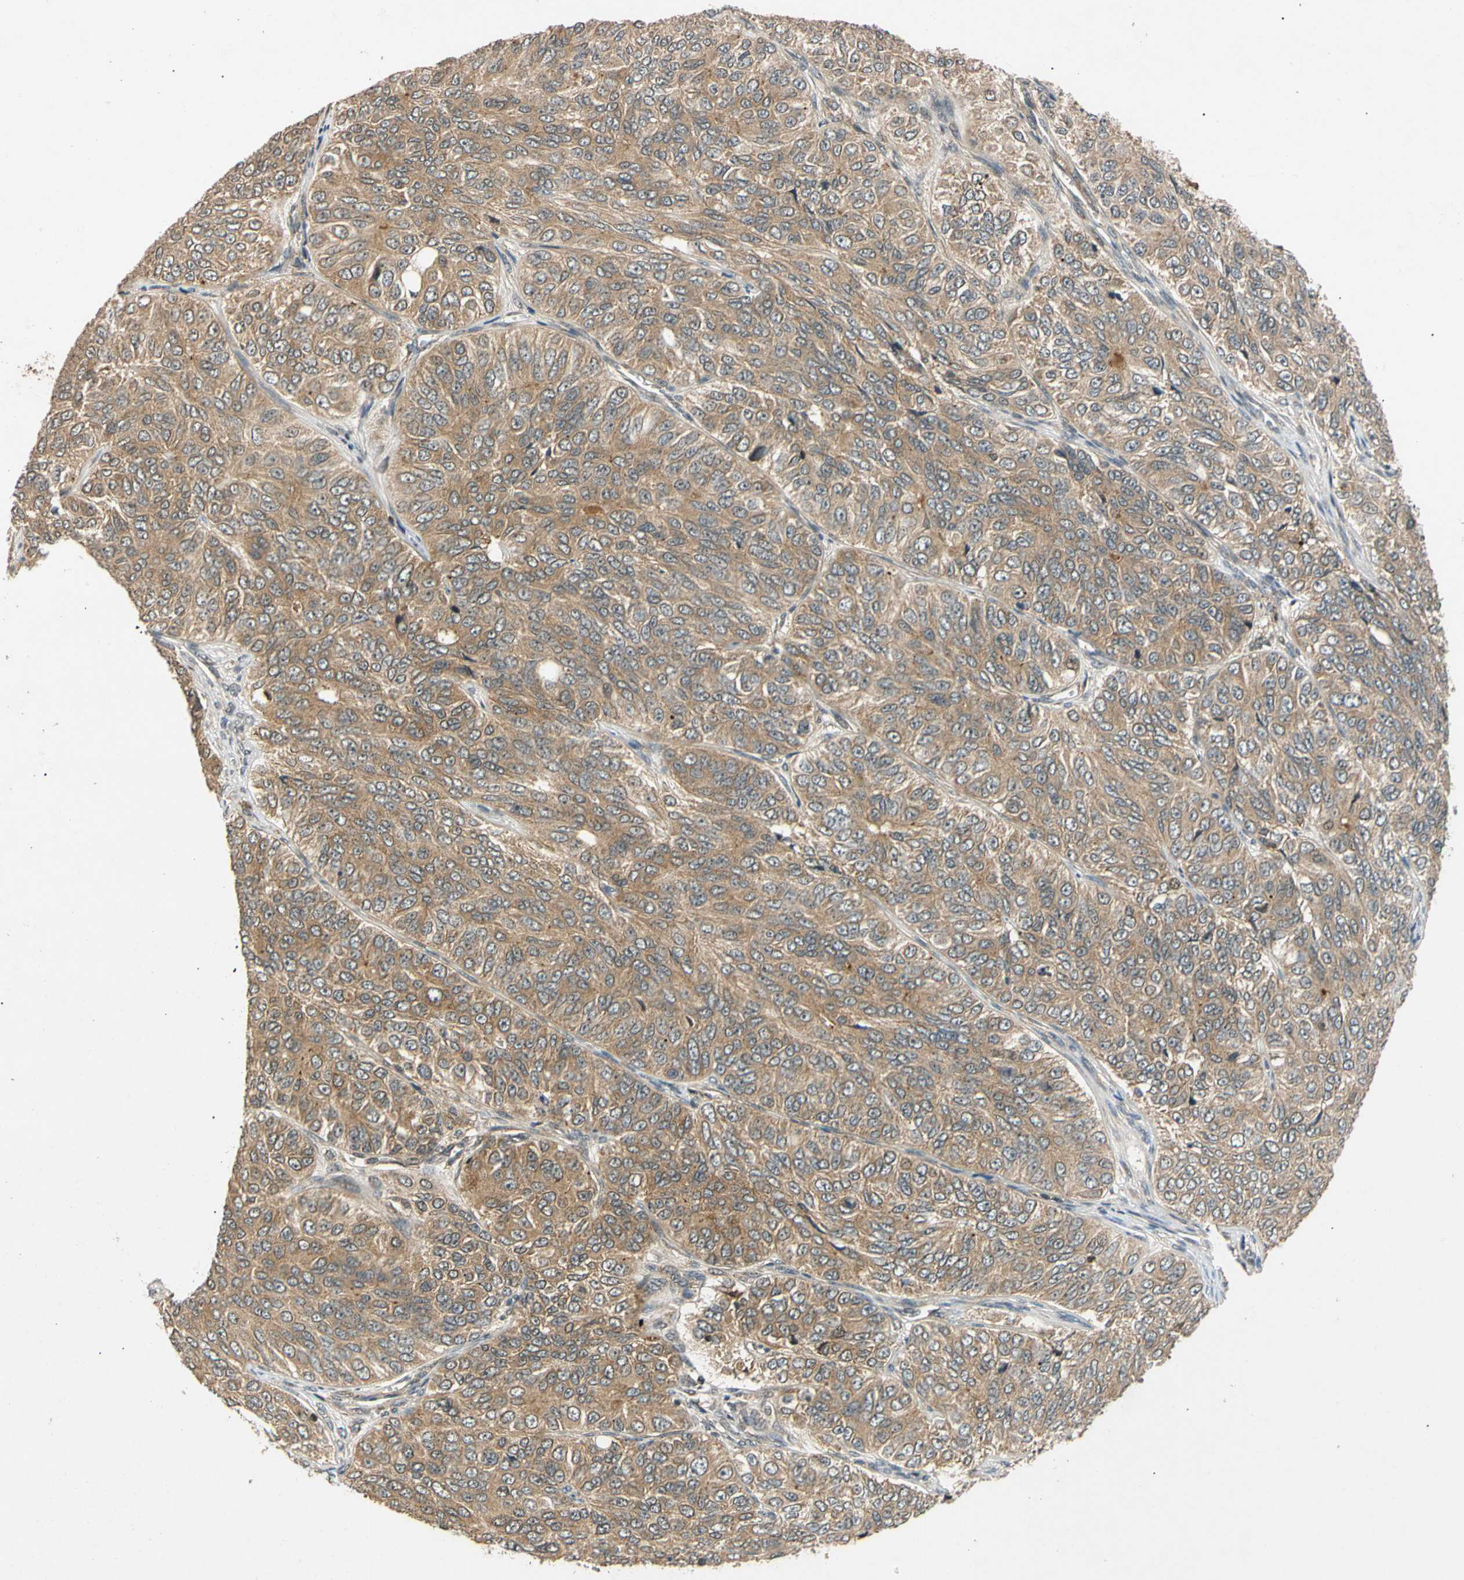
{"staining": {"intensity": "moderate", "quantity": ">75%", "location": "cytoplasmic/membranous"}, "tissue": "ovarian cancer", "cell_type": "Tumor cells", "image_type": "cancer", "snomed": [{"axis": "morphology", "description": "Carcinoma, endometroid"}, {"axis": "topography", "description": "Ovary"}], "caption": "Endometroid carcinoma (ovarian) was stained to show a protein in brown. There is medium levels of moderate cytoplasmic/membranous staining in approximately >75% of tumor cells. (Stains: DAB (3,3'-diaminobenzidine) in brown, nuclei in blue, Microscopy: brightfield microscopy at high magnification).", "gene": "MRPS22", "patient": {"sex": "female", "age": 51}}